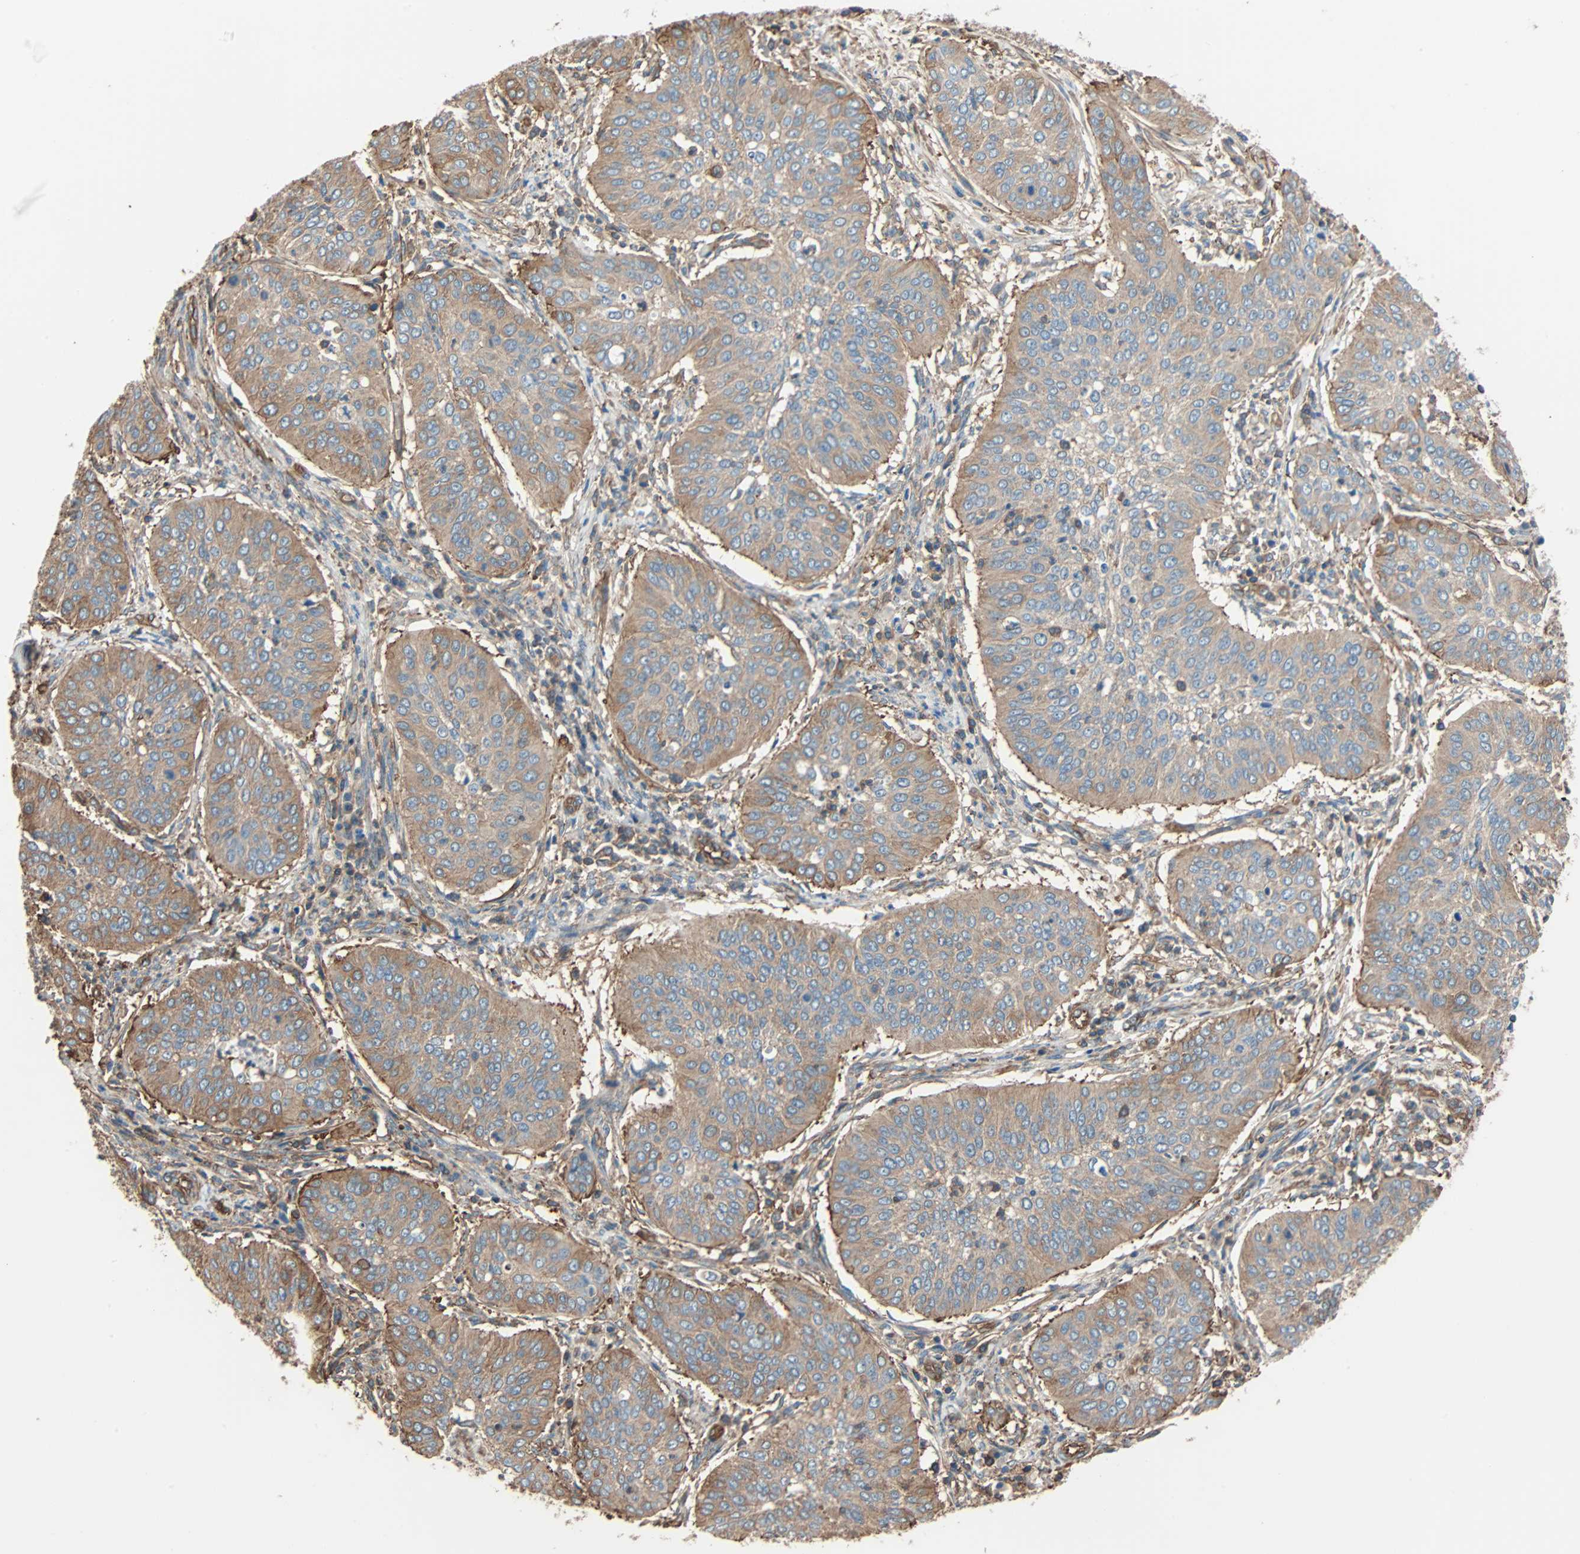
{"staining": {"intensity": "moderate", "quantity": ">75%", "location": "cytoplasmic/membranous"}, "tissue": "cervical cancer", "cell_type": "Tumor cells", "image_type": "cancer", "snomed": [{"axis": "morphology", "description": "Normal tissue, NOS"}, {"axis": "morphology", "description": "Squamous cell carcinoma, NOS"}, {"axis": "topography", "description": "Cervix"}], "caption": "Immunohistochemical staining of squamous cell carcinoma (cervical) shows moderate cytoplasmic/membranous protein expression in about >75% of tumor cells.", "gene": "GALNT10", "patient": {"sex": "female", "age": 39}}